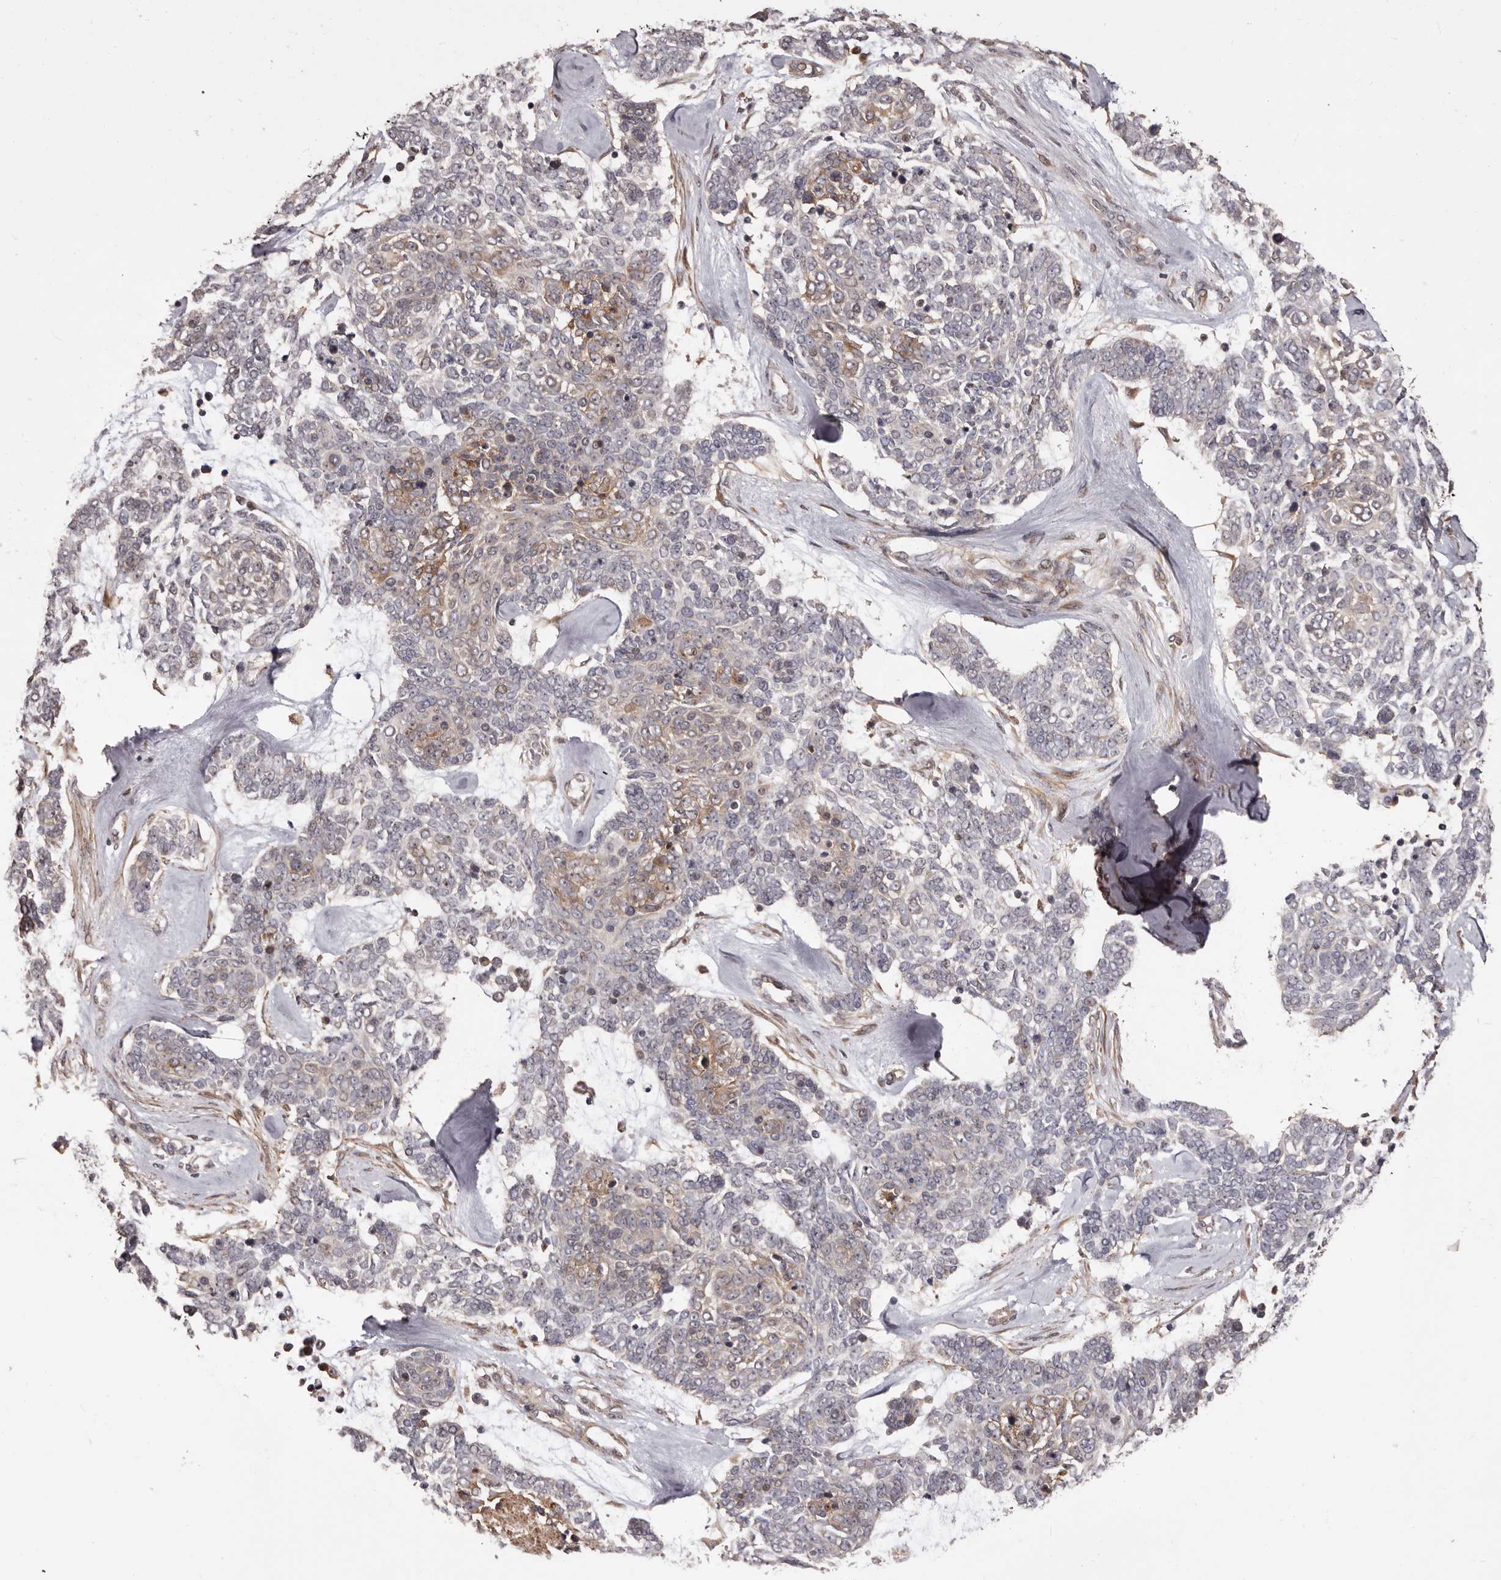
{"staining": {"intensity": "weak", "quantity": "<25%", "location": "cytoplasmic/membranous"}, "tissue": "skin cancer", "cell_type": "Tumor cells", "image_type": "cancer", "snomed": [{"axis": "morphology", "description": "Basal cell carcinoma"}, {"axis": "topography", "description": "Skin"}], "caption": "Image shows no protein staining in tumor cells of basal cell carcinoma (skin) tissue.", "gene": "ZCCHC7", "patient": {"sex": "female", "age": 81}}